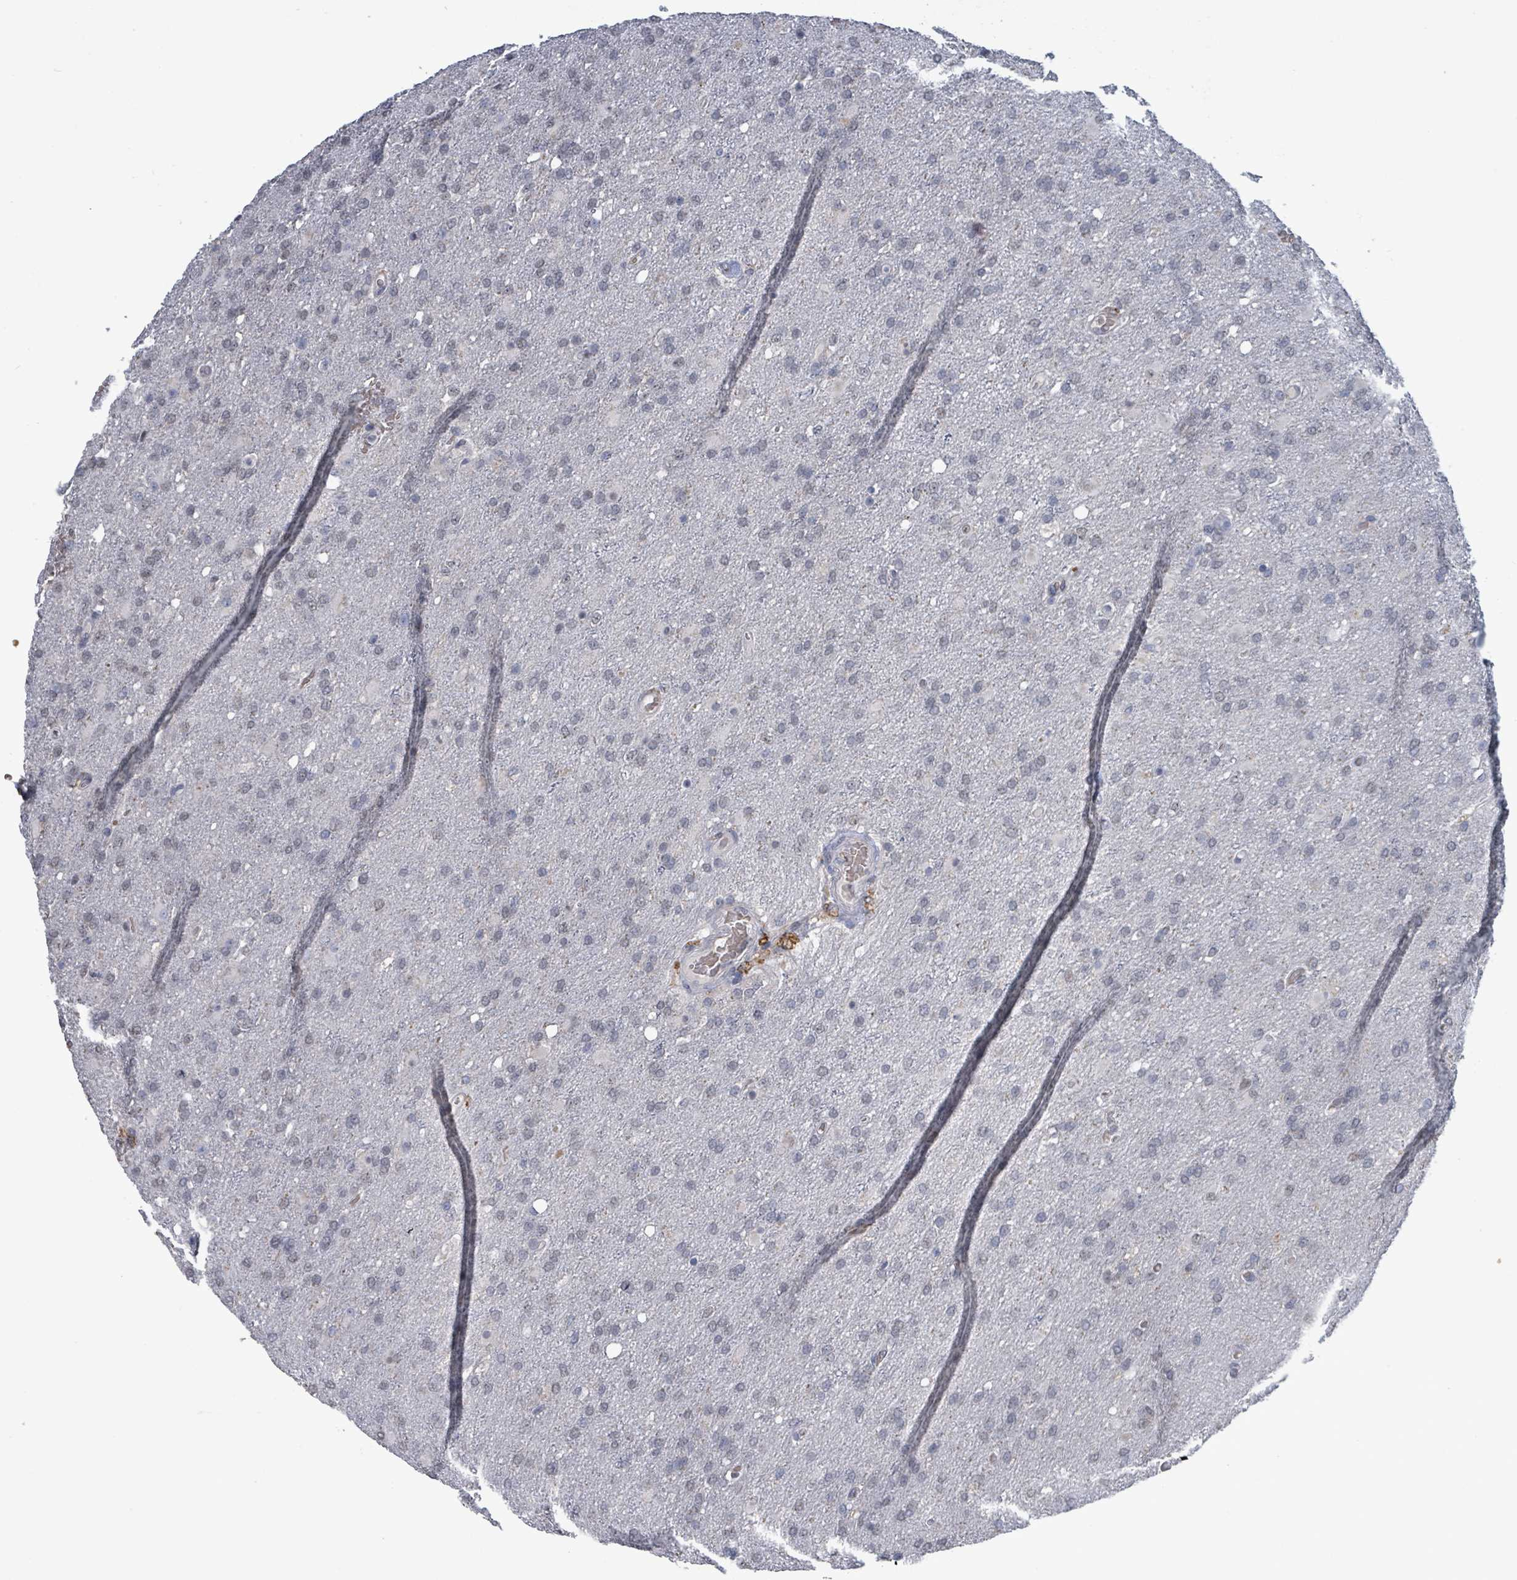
{"staining": {"intensity": "negative", "quantity": "none", "location": "none"}, "tissue": "glioma", "cell_type": "Tumor cells", "image_type": "cancer", "snomed": [{"axis": "morphology", "description": "Glioma, malignant, High grade"}, {"axis": "topography", "description": "Brain"}], "caption": "A micrograph of human malignant glioma (high-grade) is negative for staining in tumor cells.", "gene": "SEBOX", "patient": {"sex": "female", "age": 74}}